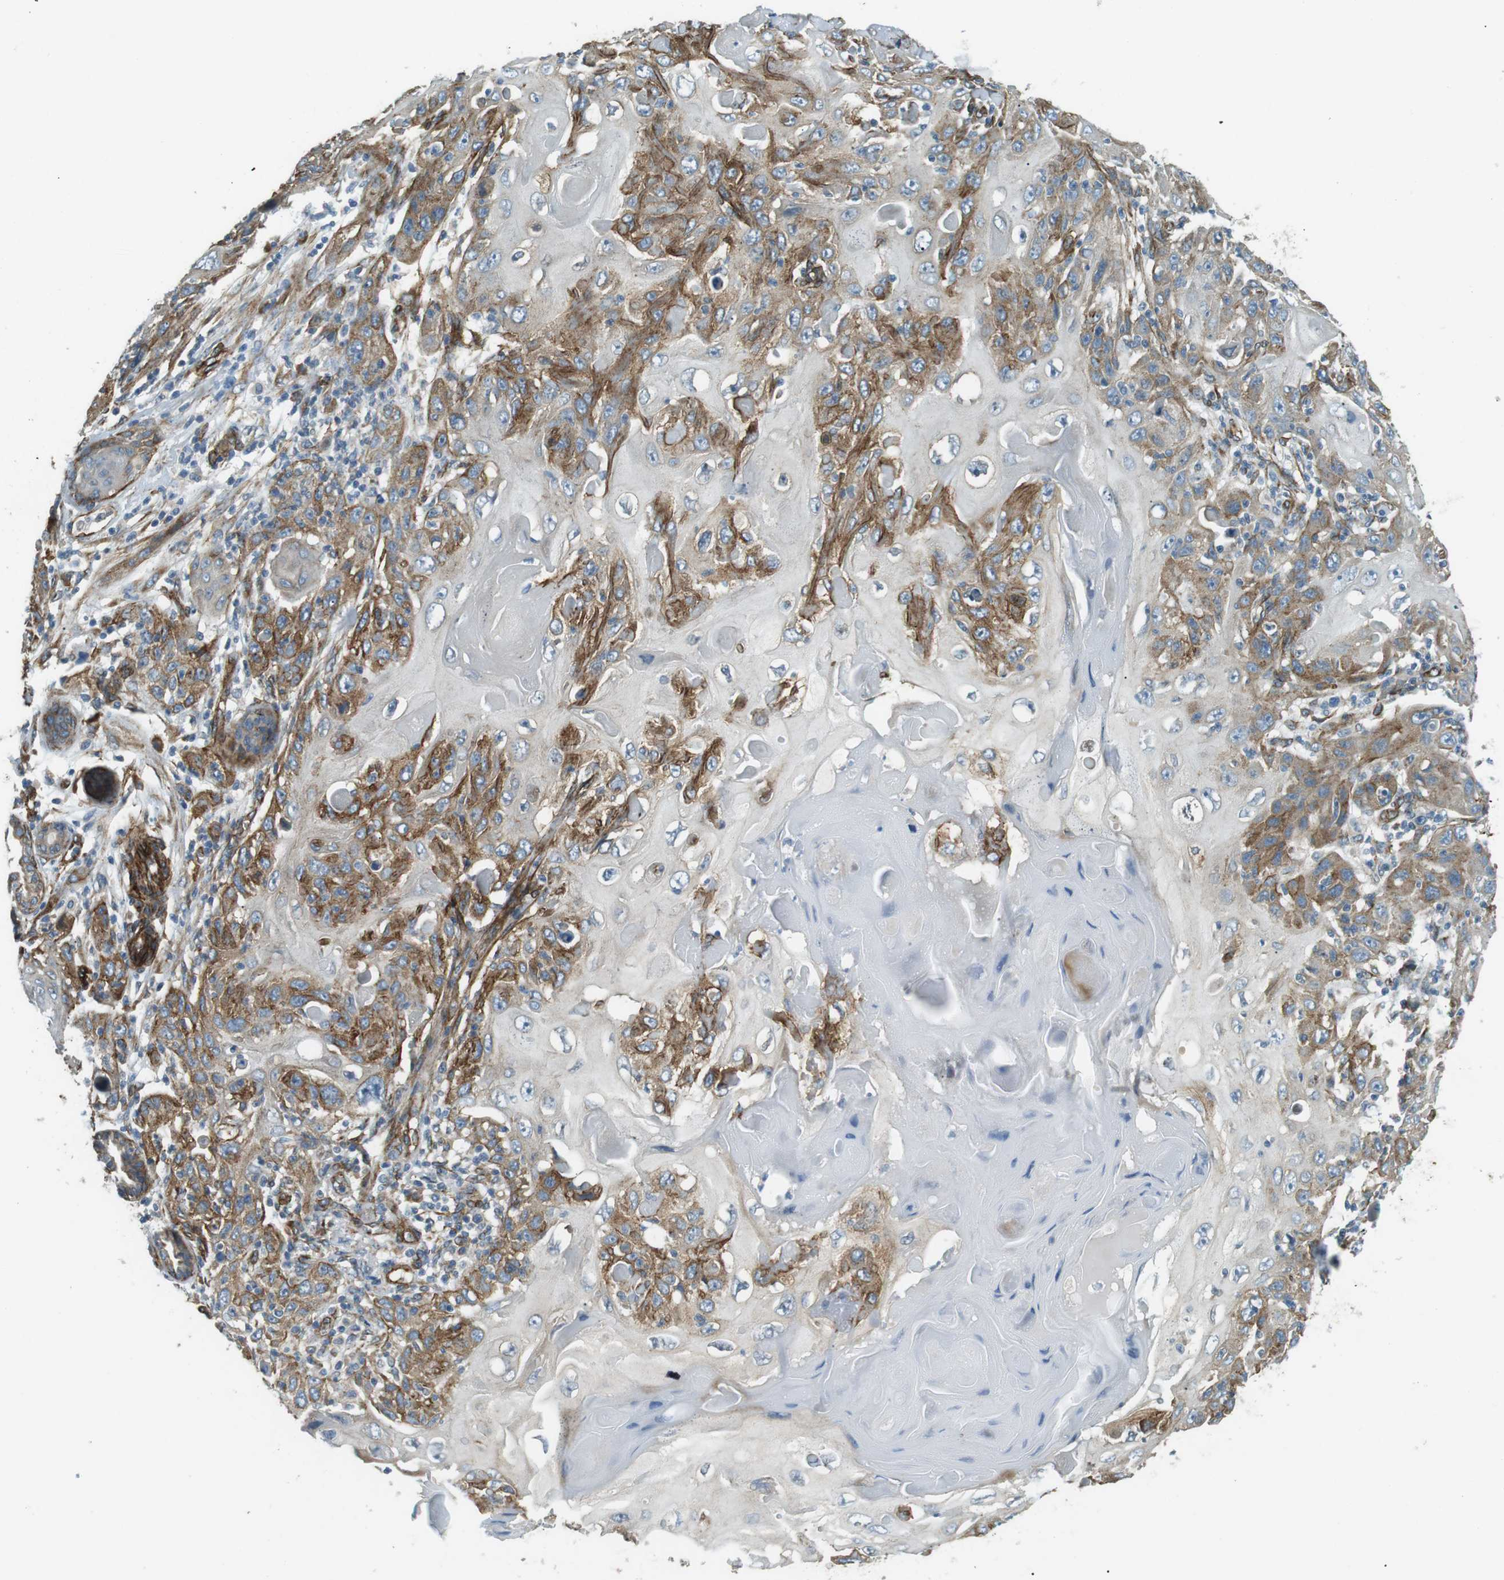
{"staining": {"intensity": "moderate", "quantity": ">75%", "location": "cytoplasmic/membranous"}, "tissue": "skin cancer", "cell_type": "Tumor cells", "image_type": "cancer", "snomed": [{"axis": "morphology", "description": "Squamous cell carcinoma, NOS"}, {"axis": "topography", "description": "Skin"}], "caption": "About >75% of tumor cells in skin cancer (squamous cell carcinoma) demonstrate moderate cytoplasmic/membranous protein positivity as visualized by brown immunohistochemical staining.", "gene": "ODR4", "patient": {"sex": "female", "age": 88}}